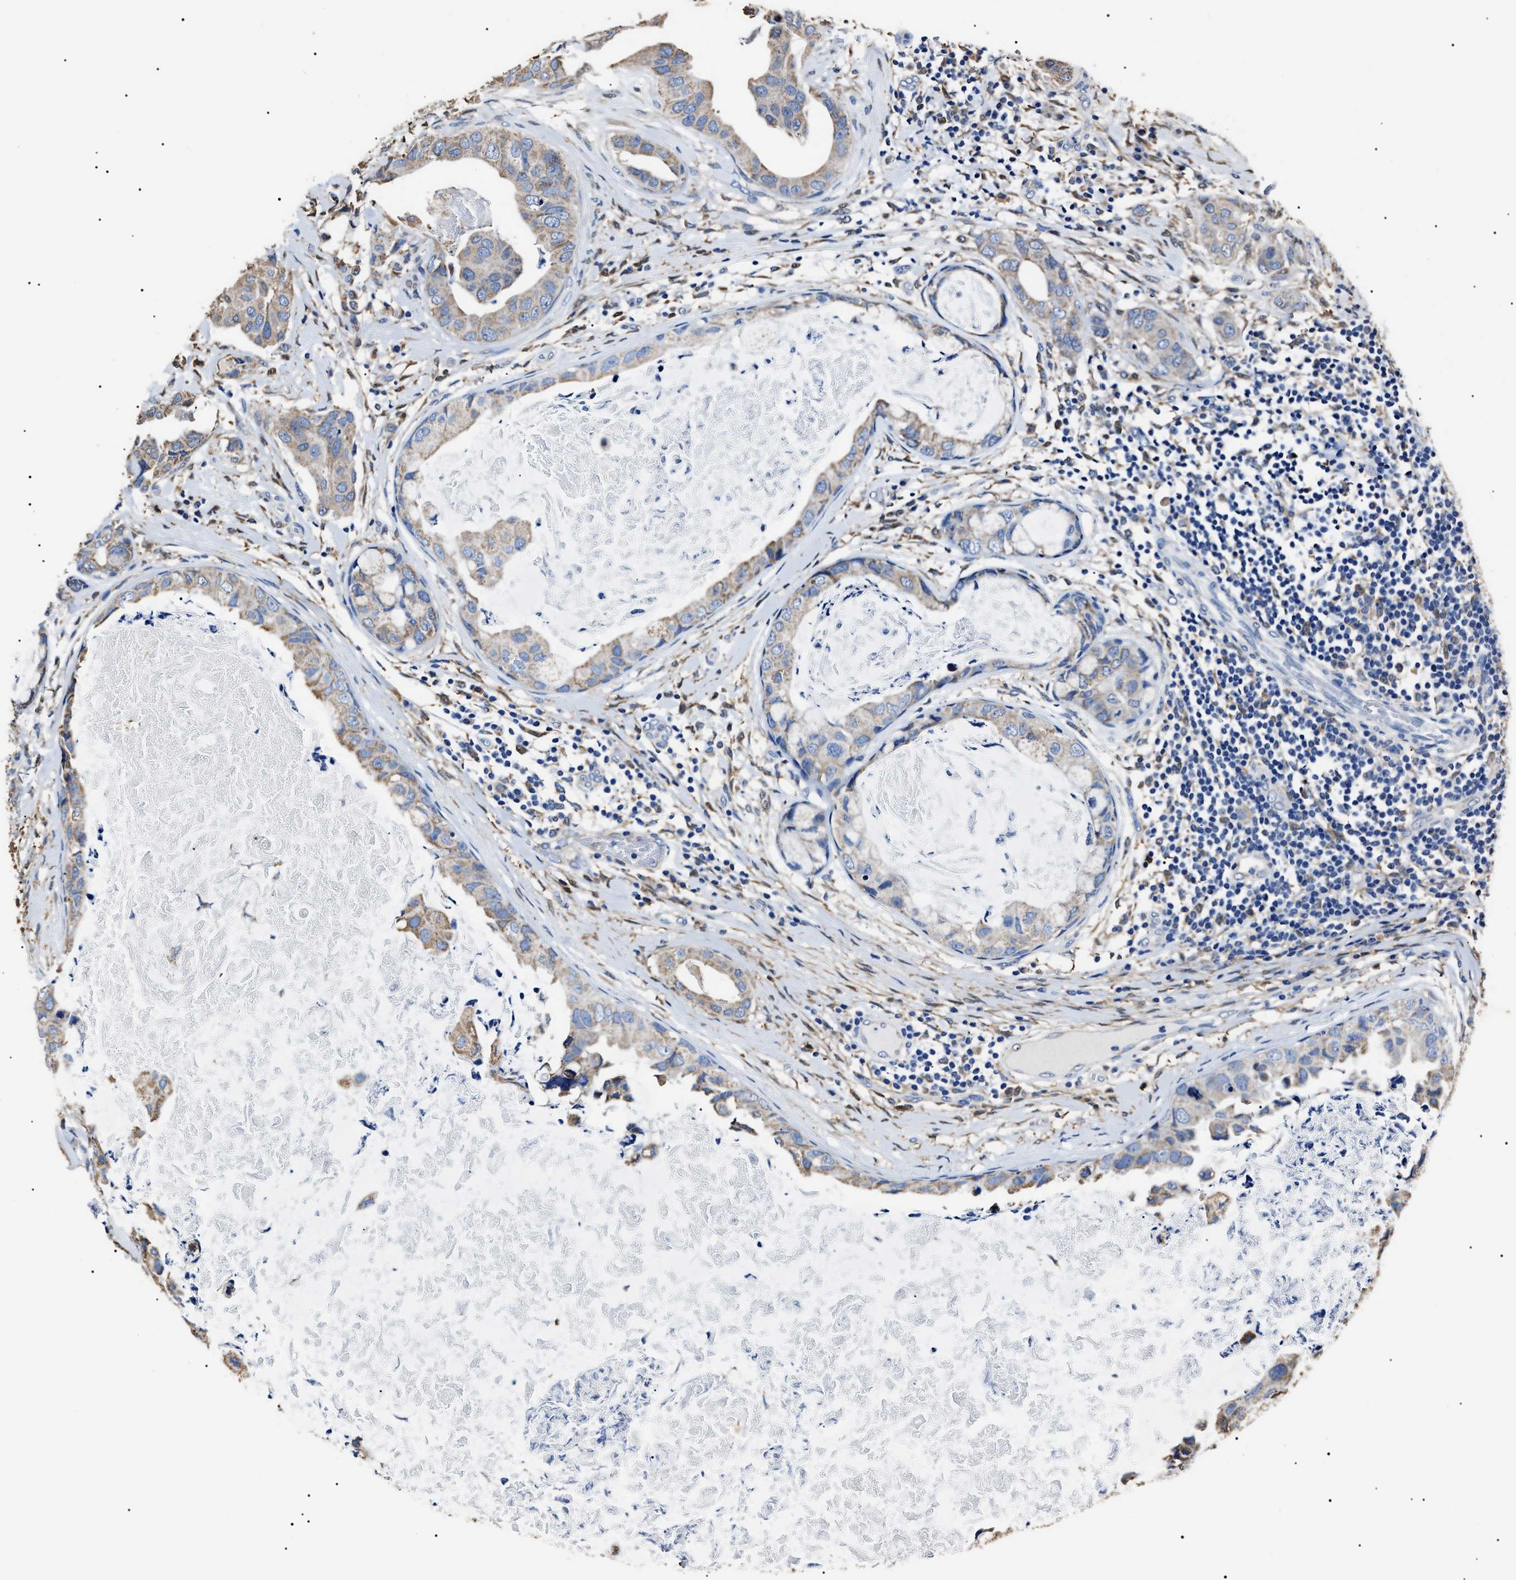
{"staining": {"intensity": "weak", "quantity": "<25%", "location": "cytoplasmic/membranous"}, "tissue": "breast cancer", "cell_type": "Tumor cells", "image_type": "cancer", "snomed": [{"axis": "morphology", "description": "Duct carcinoma"}, {"axis": "topography", "description": "Breast"}], "caption": "Tumor cells show no significant protein positivity in breast intraductal carcinoma. (DAB immunohistochemistry, high magnification).", "gene": "ALDH1A1", "patient": {"sex": "female", "age": 40}}